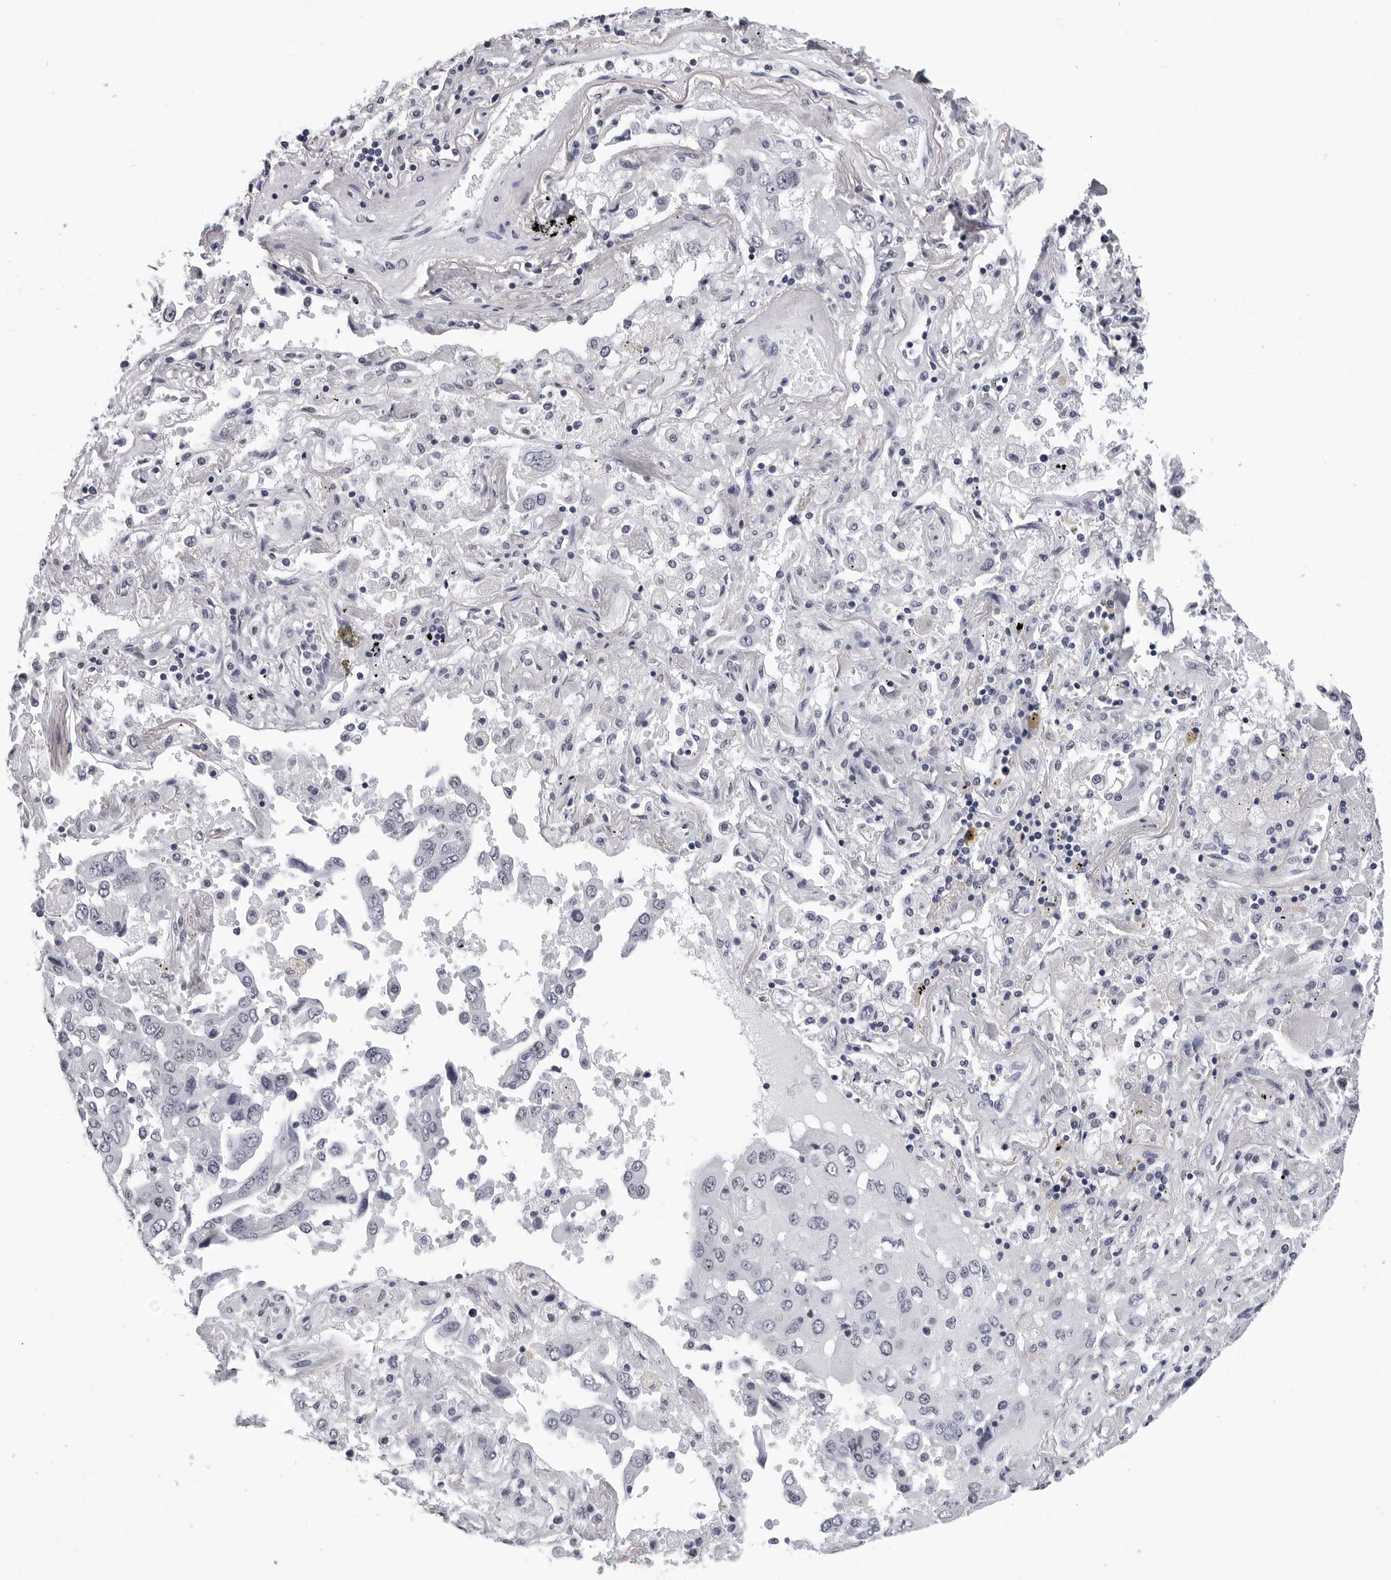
{"staining": {"intensity": "negative", "quantity": "none", "location": "none"}, "tissue": "lung cancer", "cell_type": "Tumor cells", "image_type": "cancer", "snomed": [{"axis": "morphology", "description": "Adenocarcinoma, NOS"}, {"axis": "topography", "description": "Lung"}], "caption": "This is an immunohistochemistry (IHC) photomicrograph of human lung cancer (adenocarcinoma). There is no positivity in tumor cells.", "gene": "GNL2", "patient": {"sex": "female", "age": 65}}